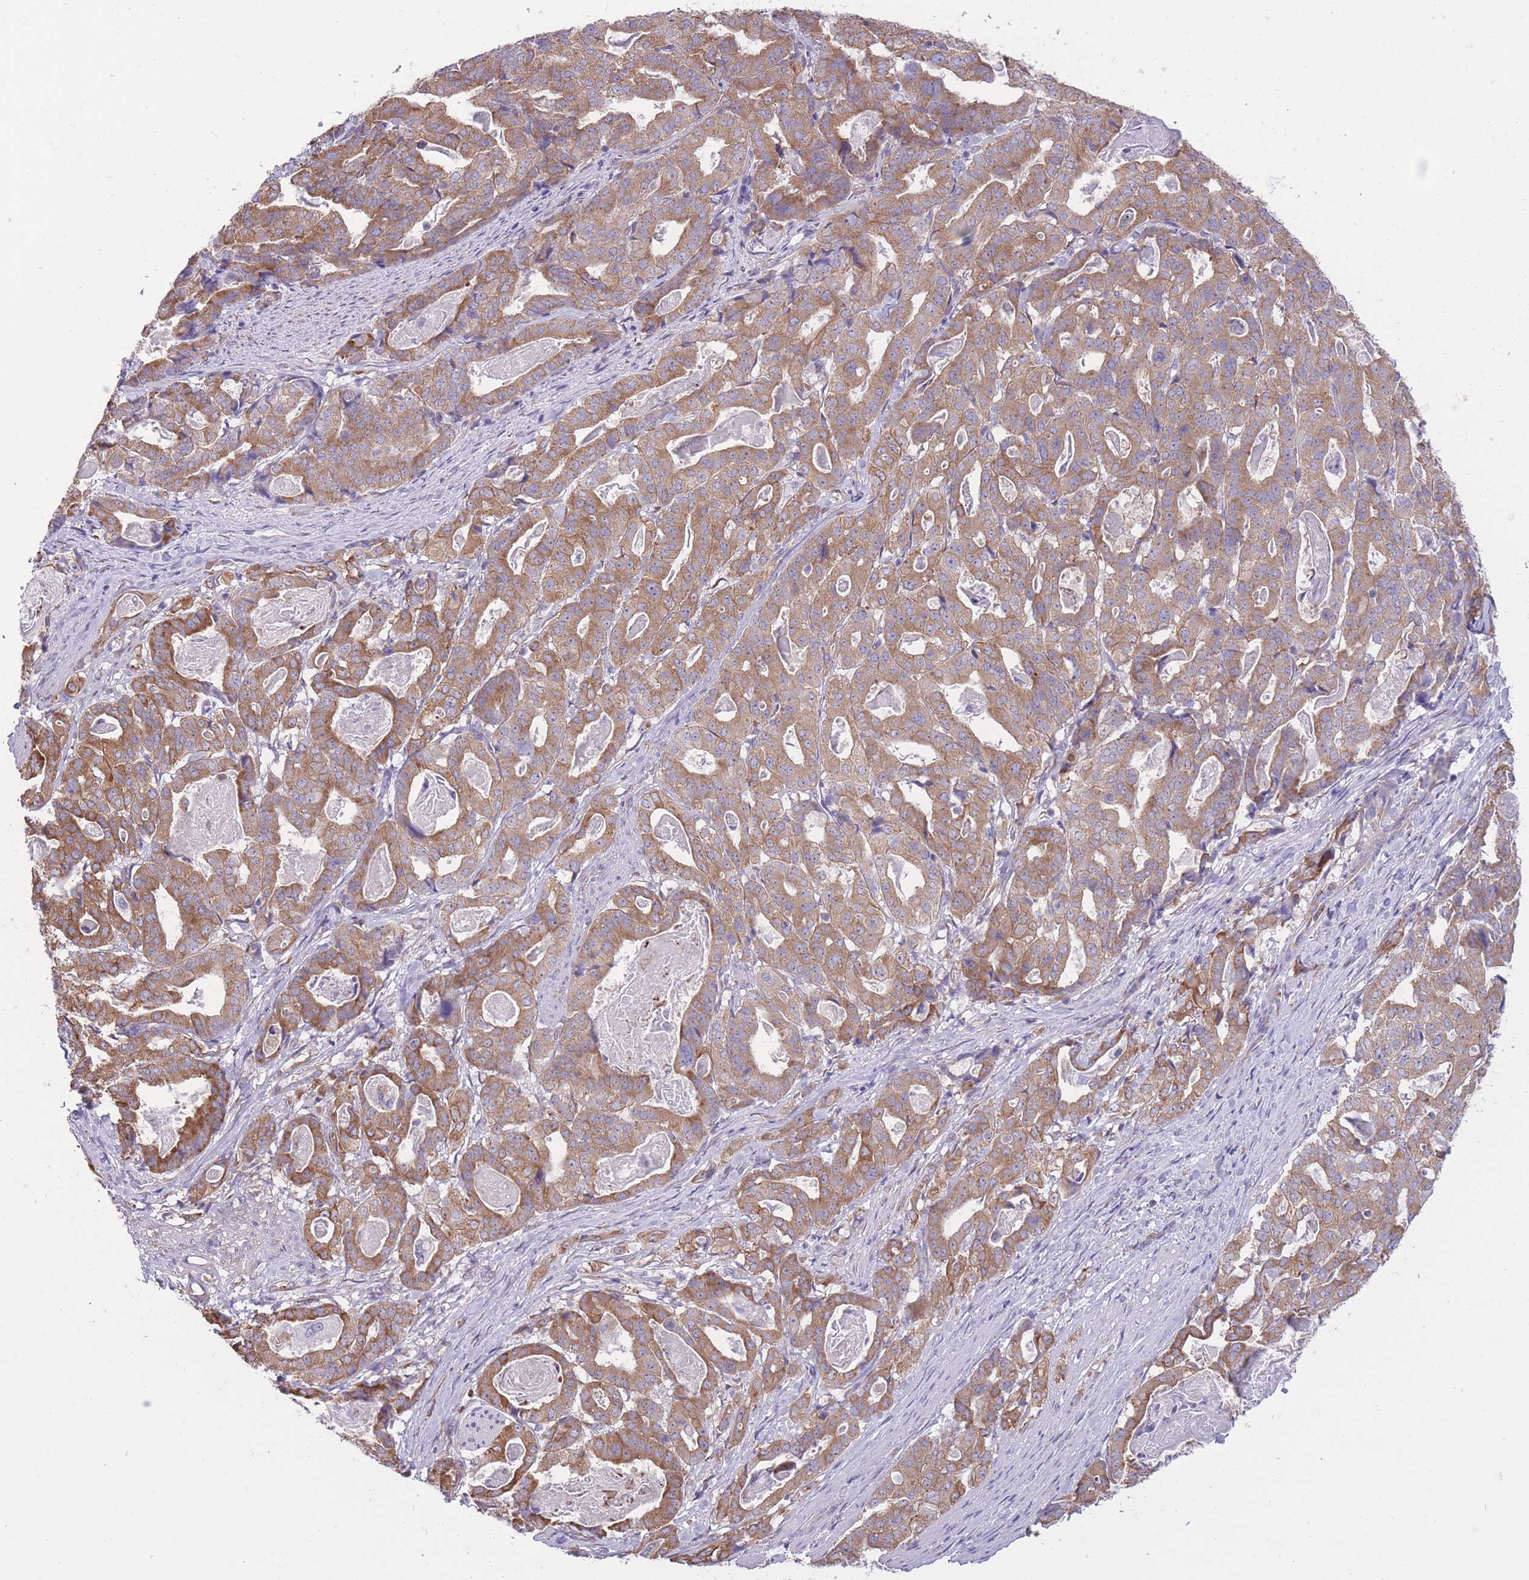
{"staining": {"intensity": "moderate", "quantity": ">75%", "location": "cytoplasmic/membranous"}, "tissue": "stomach cancer", "cell_type": "Tumor cells", "image_type": "cancer", "snomed": [{"axis": "morphology", "description": "Adenocarcinoma, NOS"}, {"axis": "topography", "description": "Stomach"}], "caption": "Immunohistochemistry of adenocarcinoma (stomach) exhibits medium levels of moderate cytoplasmic/membranous positivity in about >75% of tumor cells.", "gene": "ZNF501", "patient": {"sex": "male", "age": 48}}